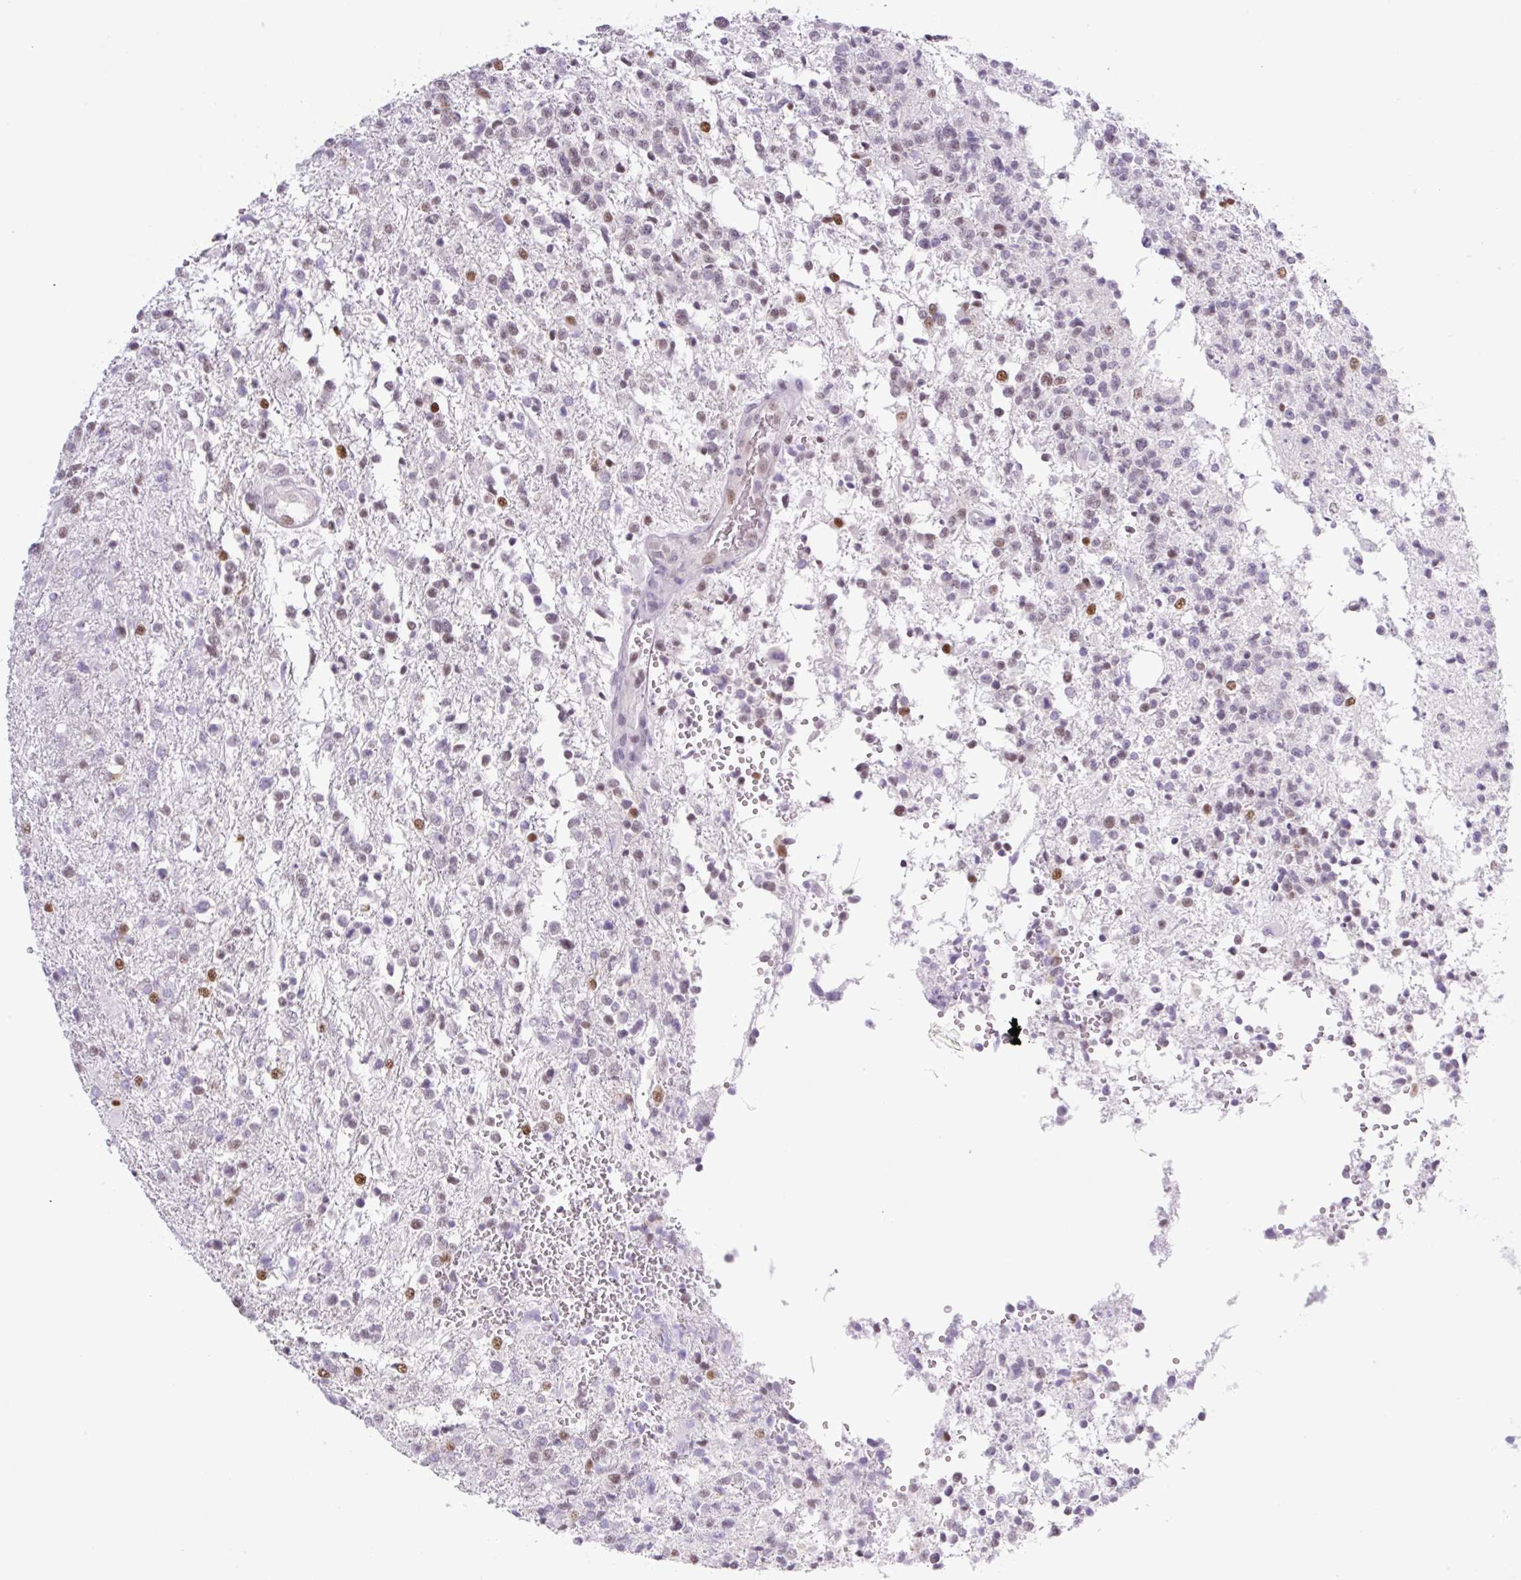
{"staining": {"intensity": "moderate", "quantity": "<25%", "location": "nuclear"}, "tissue": "glioma", "cell_type": "Tumor cells", "image_type": "cancer", "snomed": [{"axis": "morphology", "description": "Glioma, malignant, High grade"}, {"axis": "topography", "description": "Brain"}], "caption": "This is a micrograph of immunohistochemistry (IHC) staining of glioma, which shows moderate staining in the nuclear of tumor cells.", "gene": "TLE3", "patient": {"sex": "male", "age": 56}}